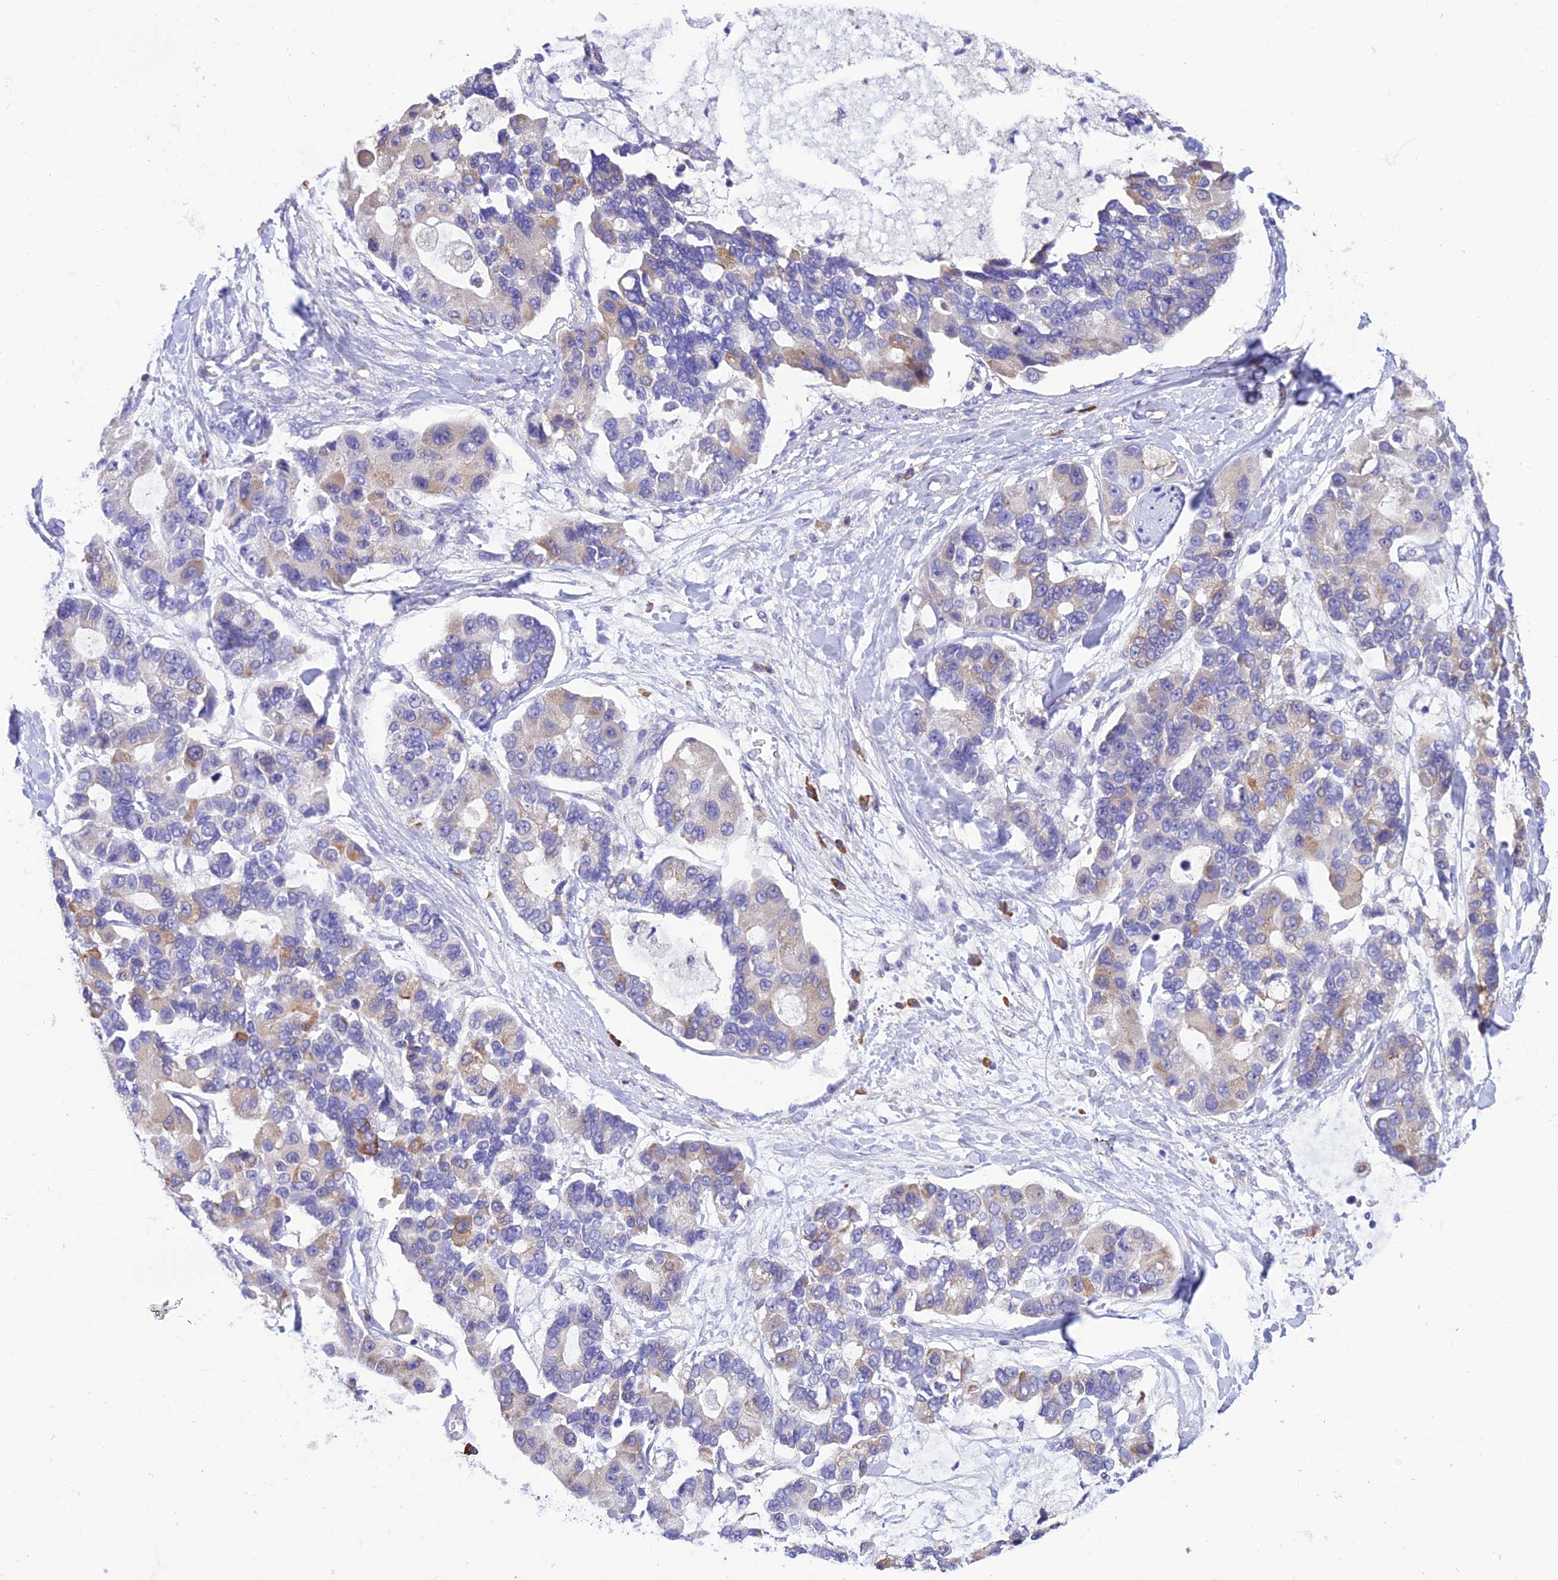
{"staining": {"intensity": "weak", "quantity": "<25%", "location": "cytoplasmic/membranous"}, "tissue": "lung cancer", "cell_type": "Tumor cells", "image_type": "cancer", "snomed": [{"axis": "morphology", "description": "Adenocarcinoma, NOS"}, {"axis": "topography", "description": "Lung"}], "caption": "The image shows no significant staining in tumor cells of adenocarcinoma (lung).", "gene": "RNF126", "patient": {"sex": "female", "age": 54}}